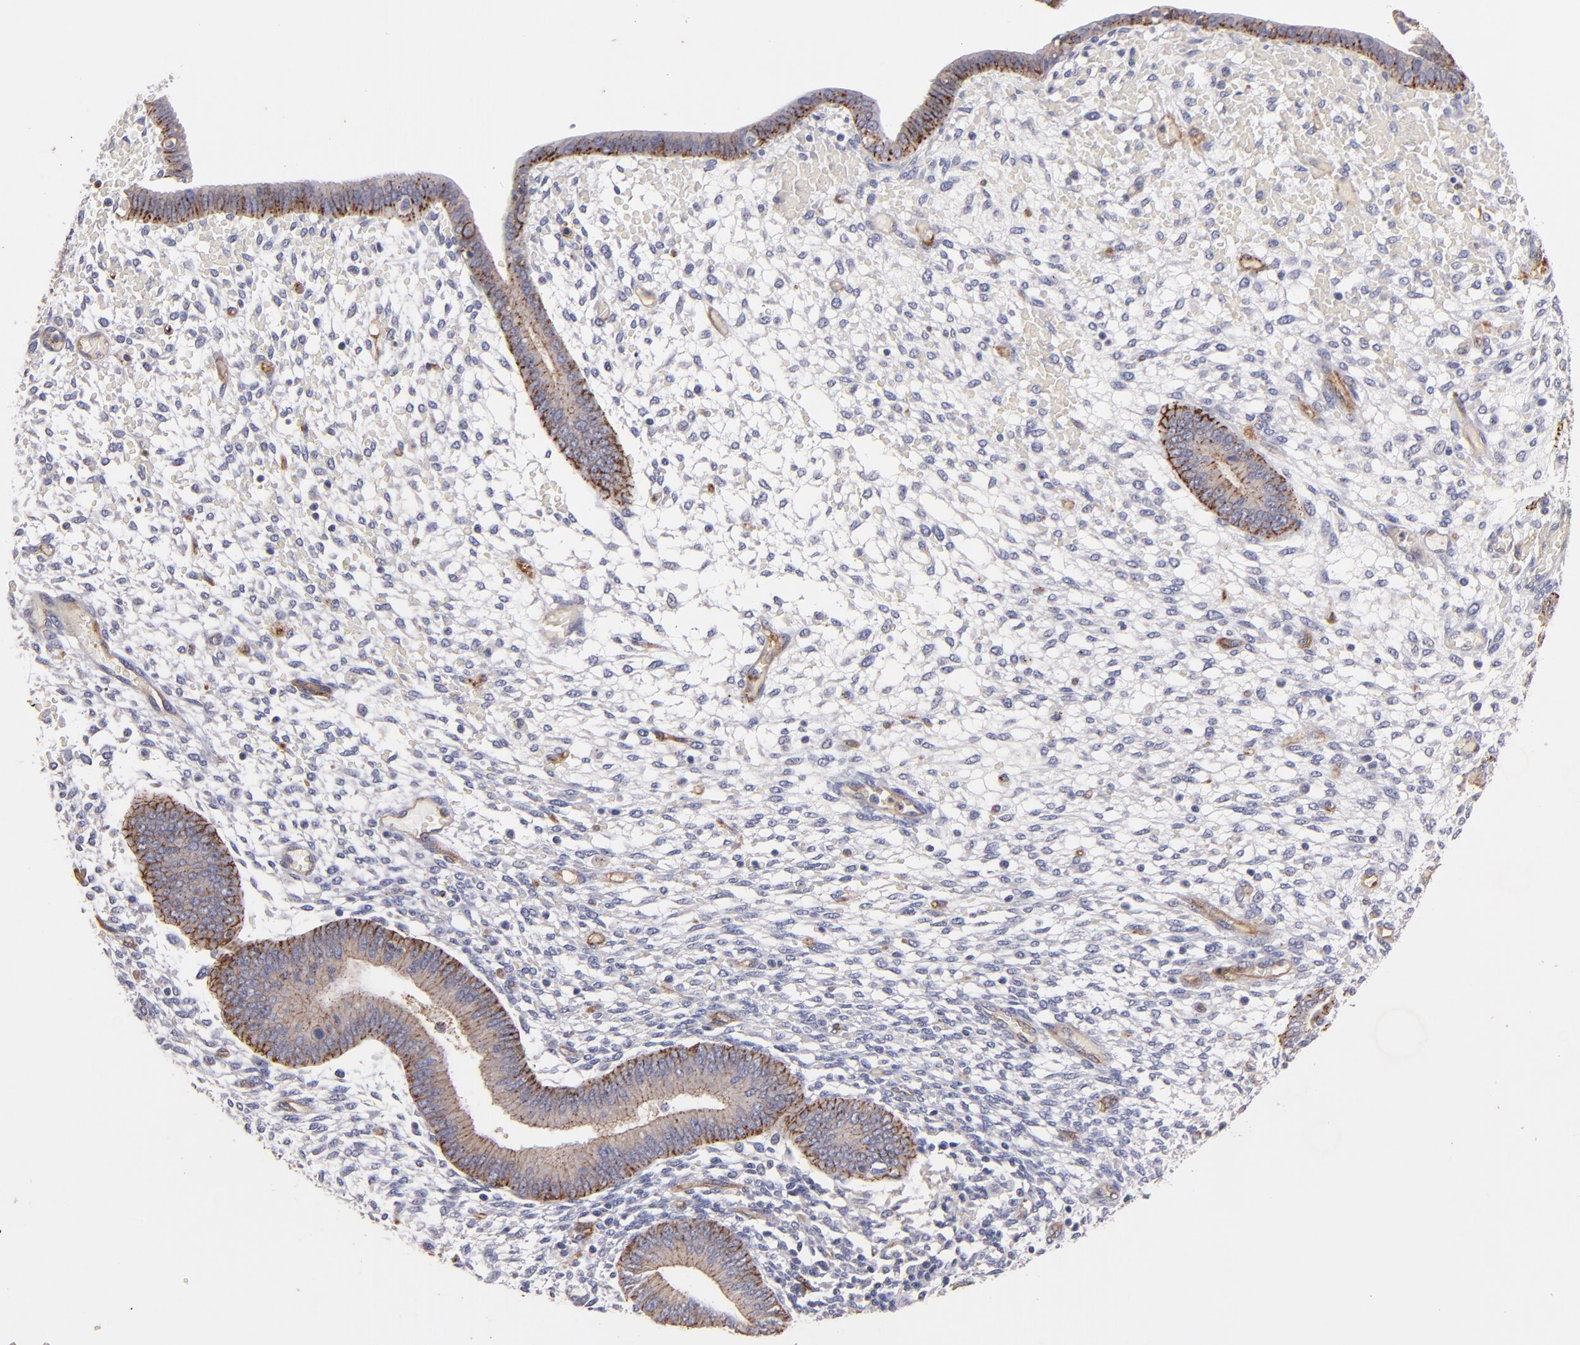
{"staining": {"intensity": "negative", "quantity": "none", "location": "none"}, "tissue": "endometrium", "cell_type": "Cells in endometrial stroma", "image_type": "normal", "snomed": [{"axis": "morphology", "description": "Normal tissue, NOS"}, {"axis": "topography", "description": "Endometrium"}], "caption": "Cells in endometrial stroma show no significant staining in benign endometrium. Nuclei are stained in blue.", "gene": "CLDN5", "patient": {"sex": "female", "age": 42}}